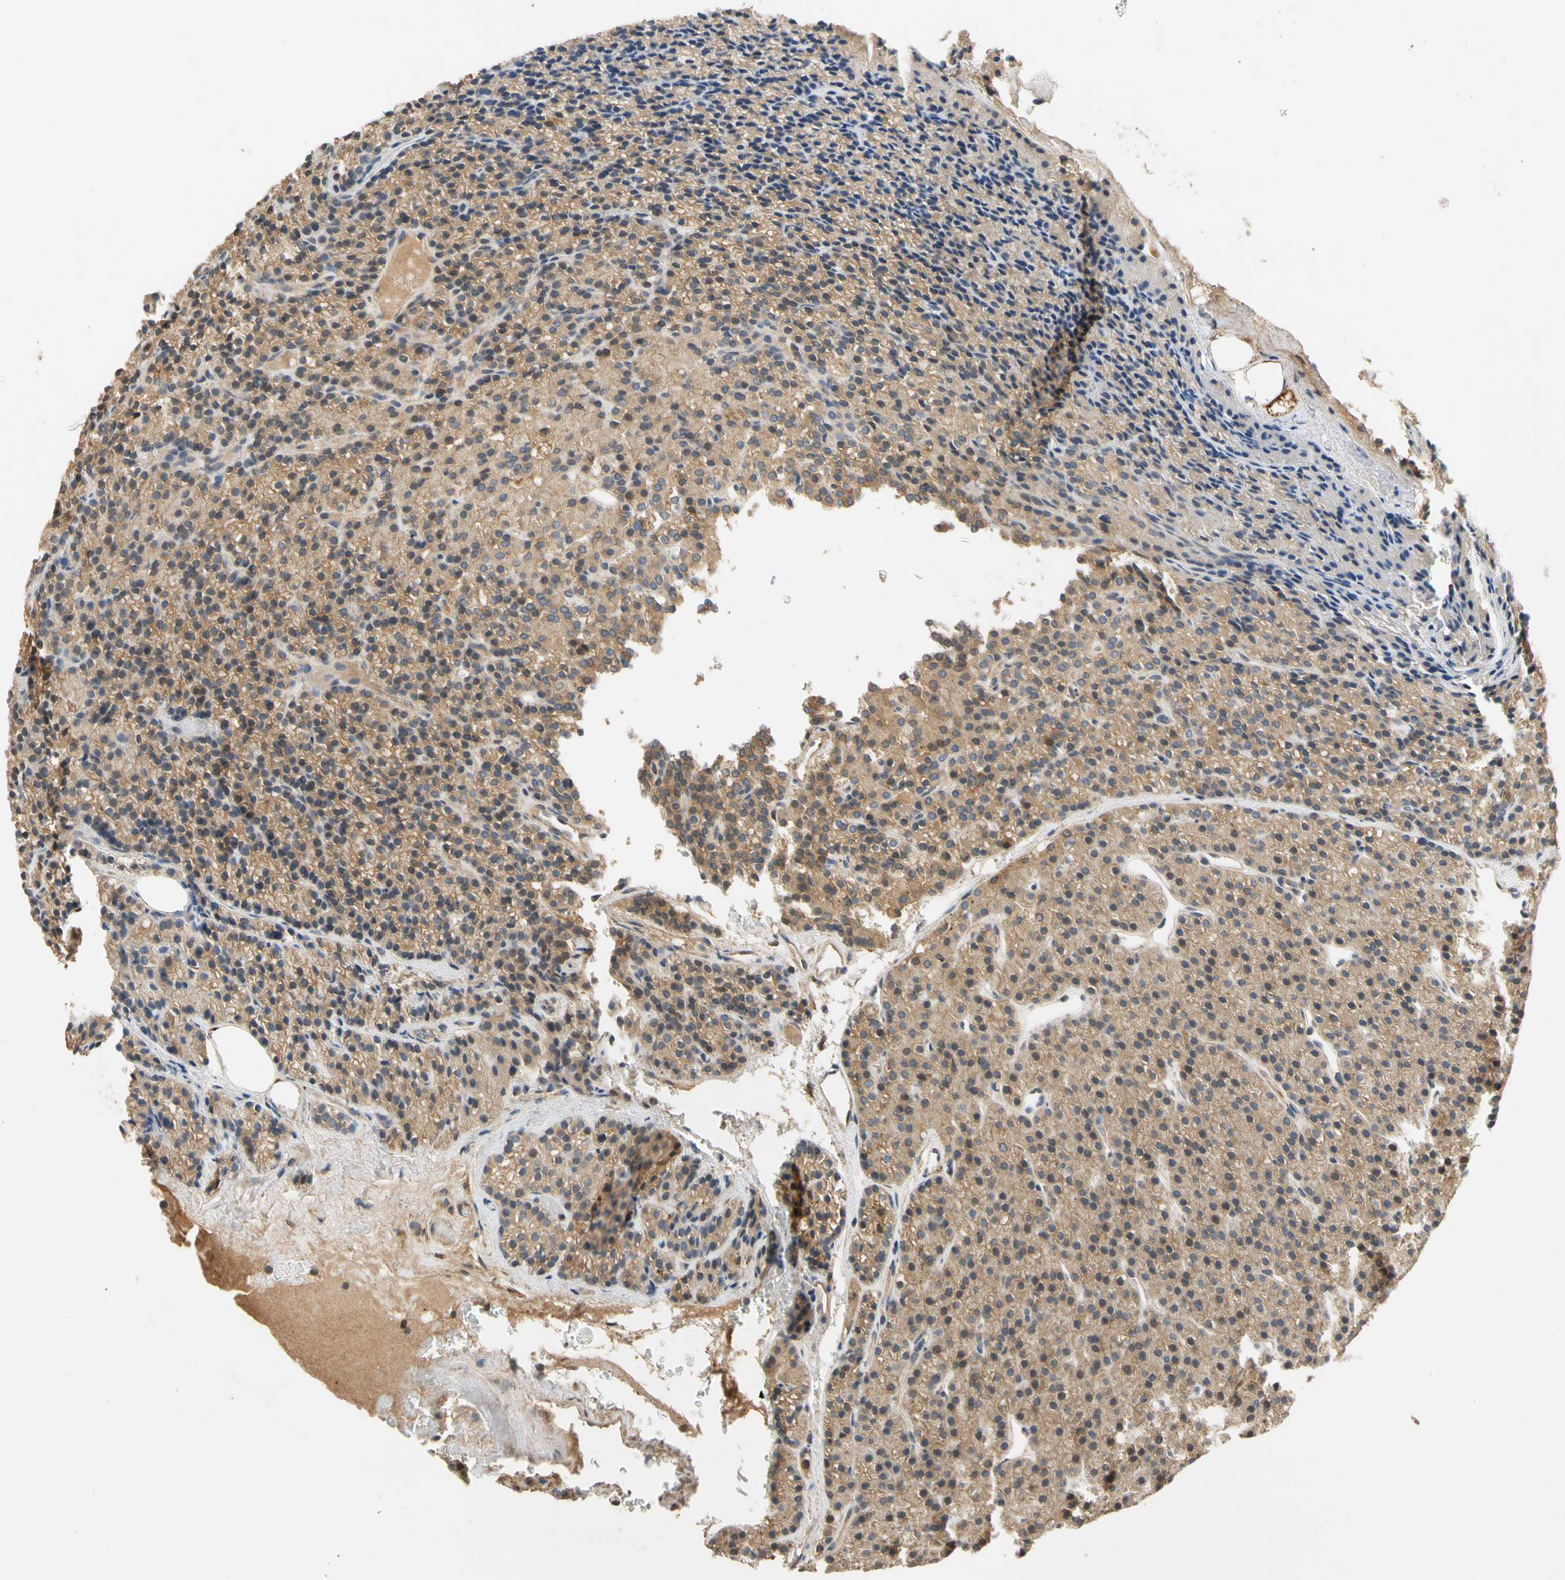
{"staining": {"intensity": "weak", "quantity": ">75%", "location": "cytoplasmic/membranous"}, "tissue": "parathyroid gland", "cell_type": "Glandular cells", "image_type": "normal", "snomed": [{"axis": "morphology", "description": "Normal tissue, NOS"}, {"axis": "morphology", "description": "Hyperplasia, NOS"}, {"axis": "topography", "description": "Parathyroid gland"}], "caption": "Protein analysis of normal parathyroid gland shows weak cytoplasmic/membranous staining in about >75% of glandular cells.", "gene": "USP12", "patient": {"sex": "male", "age": 44}}